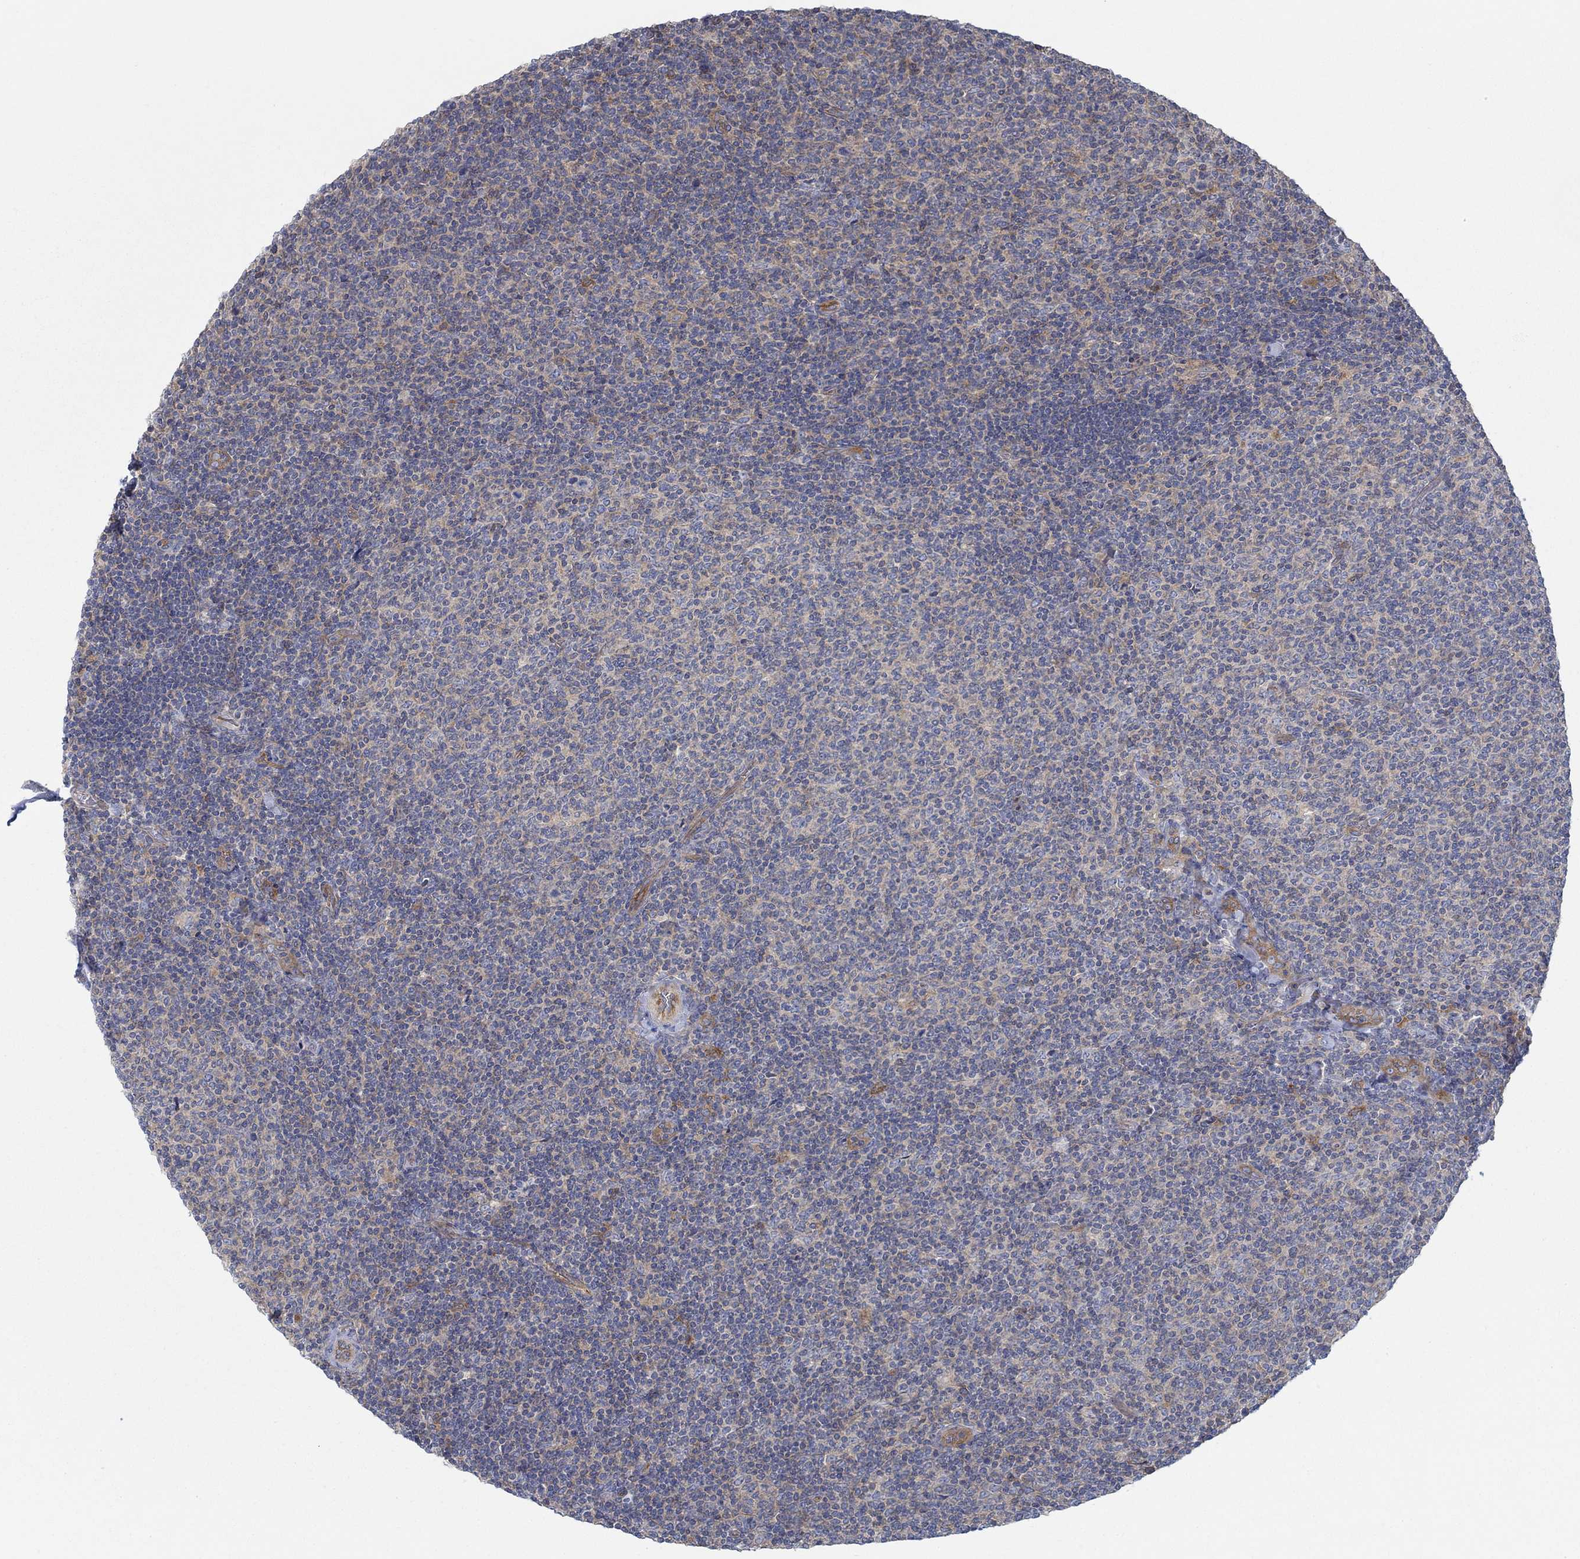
{"staining": {"intensity": "negative", "quantity": "none", "location": "none"}, "tissue": "lymphoma", "cell_type": "Tumor cells", "image_type": "cancer", "snomed": [{"axis": "morphology", "description": "Malignant lymphoma, non-Hodgkin's type, Low grade"}, {"axis": "topography", "description": "Lymph node"}], "caption": "Low-grade malignant lymphoma, non-Hodgkin's type was stained to show a protein in brown. There is no significant expression in tumor cells.", "gene": "SPAG9", "patient": {"sex": "male", "age": 52}}